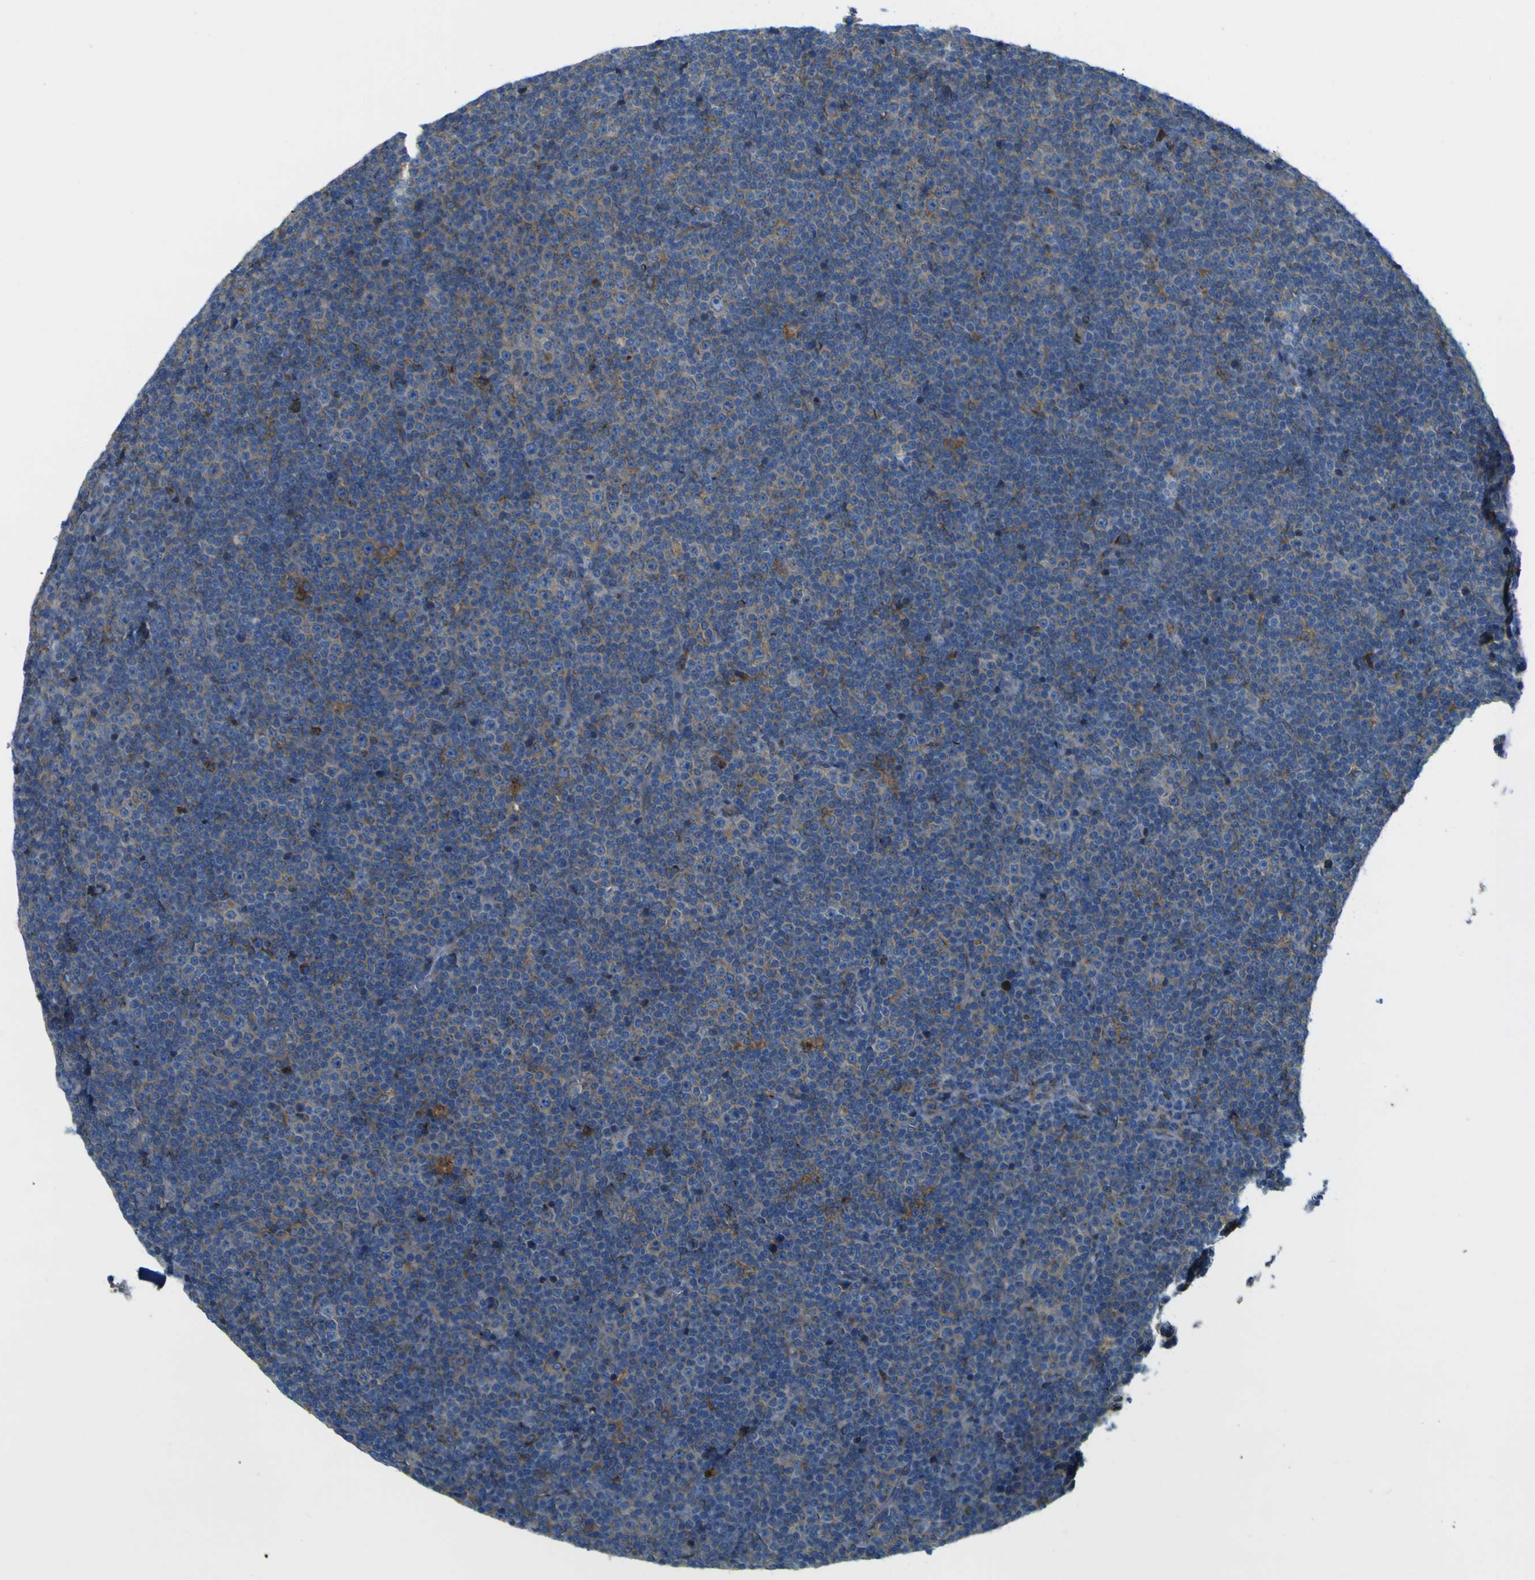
{"staining": {"intensity": "weak", "quantity": "25%-75%", "location": "cytoplasmic/membranous"}, "tissue": "lymphoma", "cell_type": "Tumor cells", "image_type": "cancer", "snomed": [{"axis": "morphology", "description": "Malignant lymphoma, non-Hodgkin's type, Low grade"}, {"axis": "topography", "description": "Lymph node"}], "caption": "Protein staining of low-grade malignant lymphoma, non-Hodgkin's type tissue displays weak cytoplasmic/membranous staining in approximately 25%-75% of tumor cells. (DAB = brown stain, brightfield microscopy at high magnification).", "gene": "IGF2R", "patient": {"sex": "female", "age": 67}}